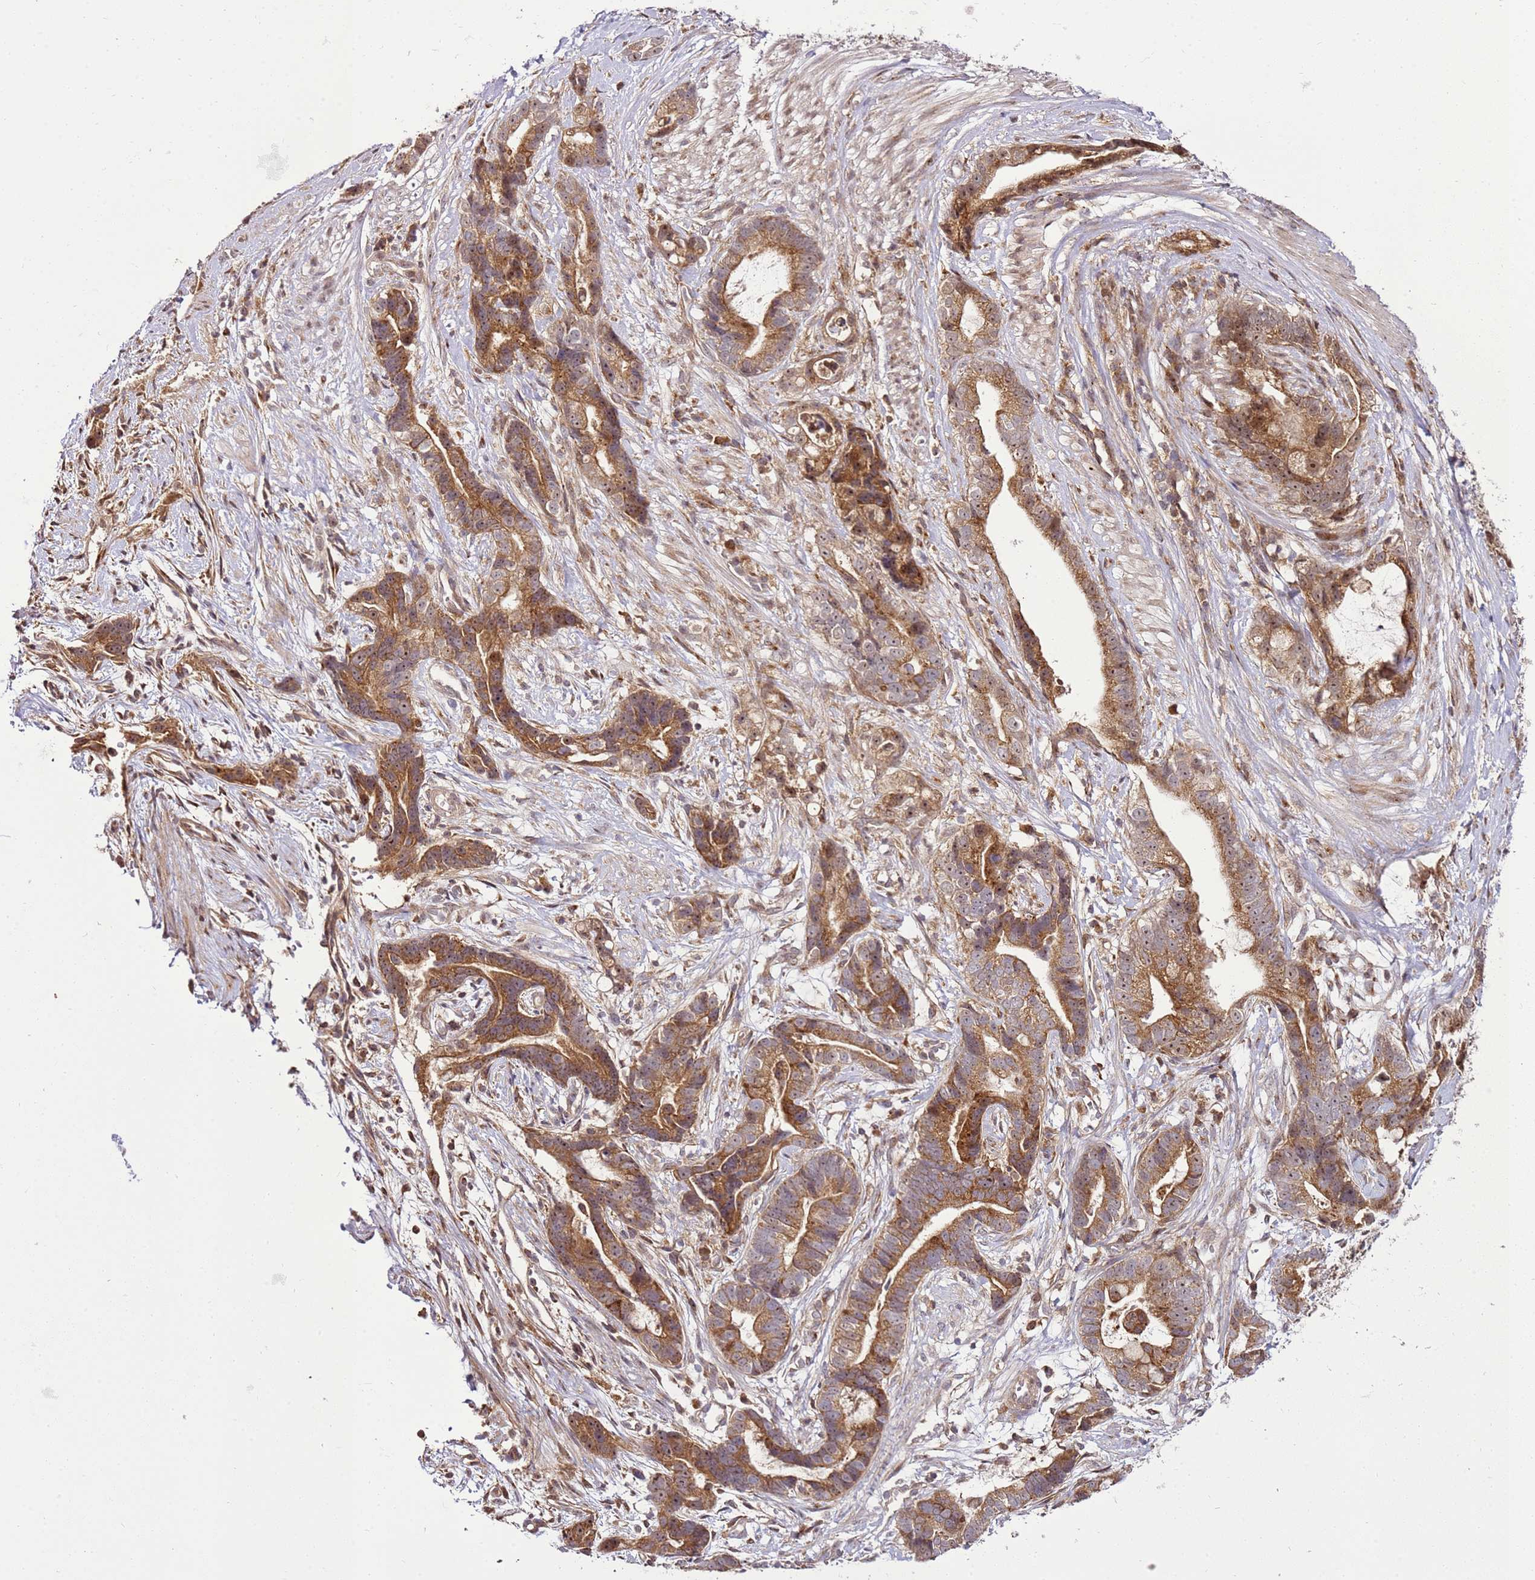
{"staining": {"intensity": "moderate", "quantity": ">75%", "location": "cytoplasmic/membranous,nuclear"}, "tissue": "stomach cancer", "cell_type": "Tumor cells", "image_type": "cancer", "snomed": [{"axis": "morphology", "description": "Adenocarcinoma, NOS"}, {"axis": "topography", "description": "Stomach"}], "caption": "DAB (3,3'-diaminobenzidine) immunohistochemical staining of stomach adenocarcinoma shows moderate cytoplasmic/membranous and nuclear protein expression in approximately >75% of tumor cells. (DAB IHC, brown staining for protein, blue staining for nuclei).", "gene": "RASA3", "patient": {"sex": "male", "age": 55}}